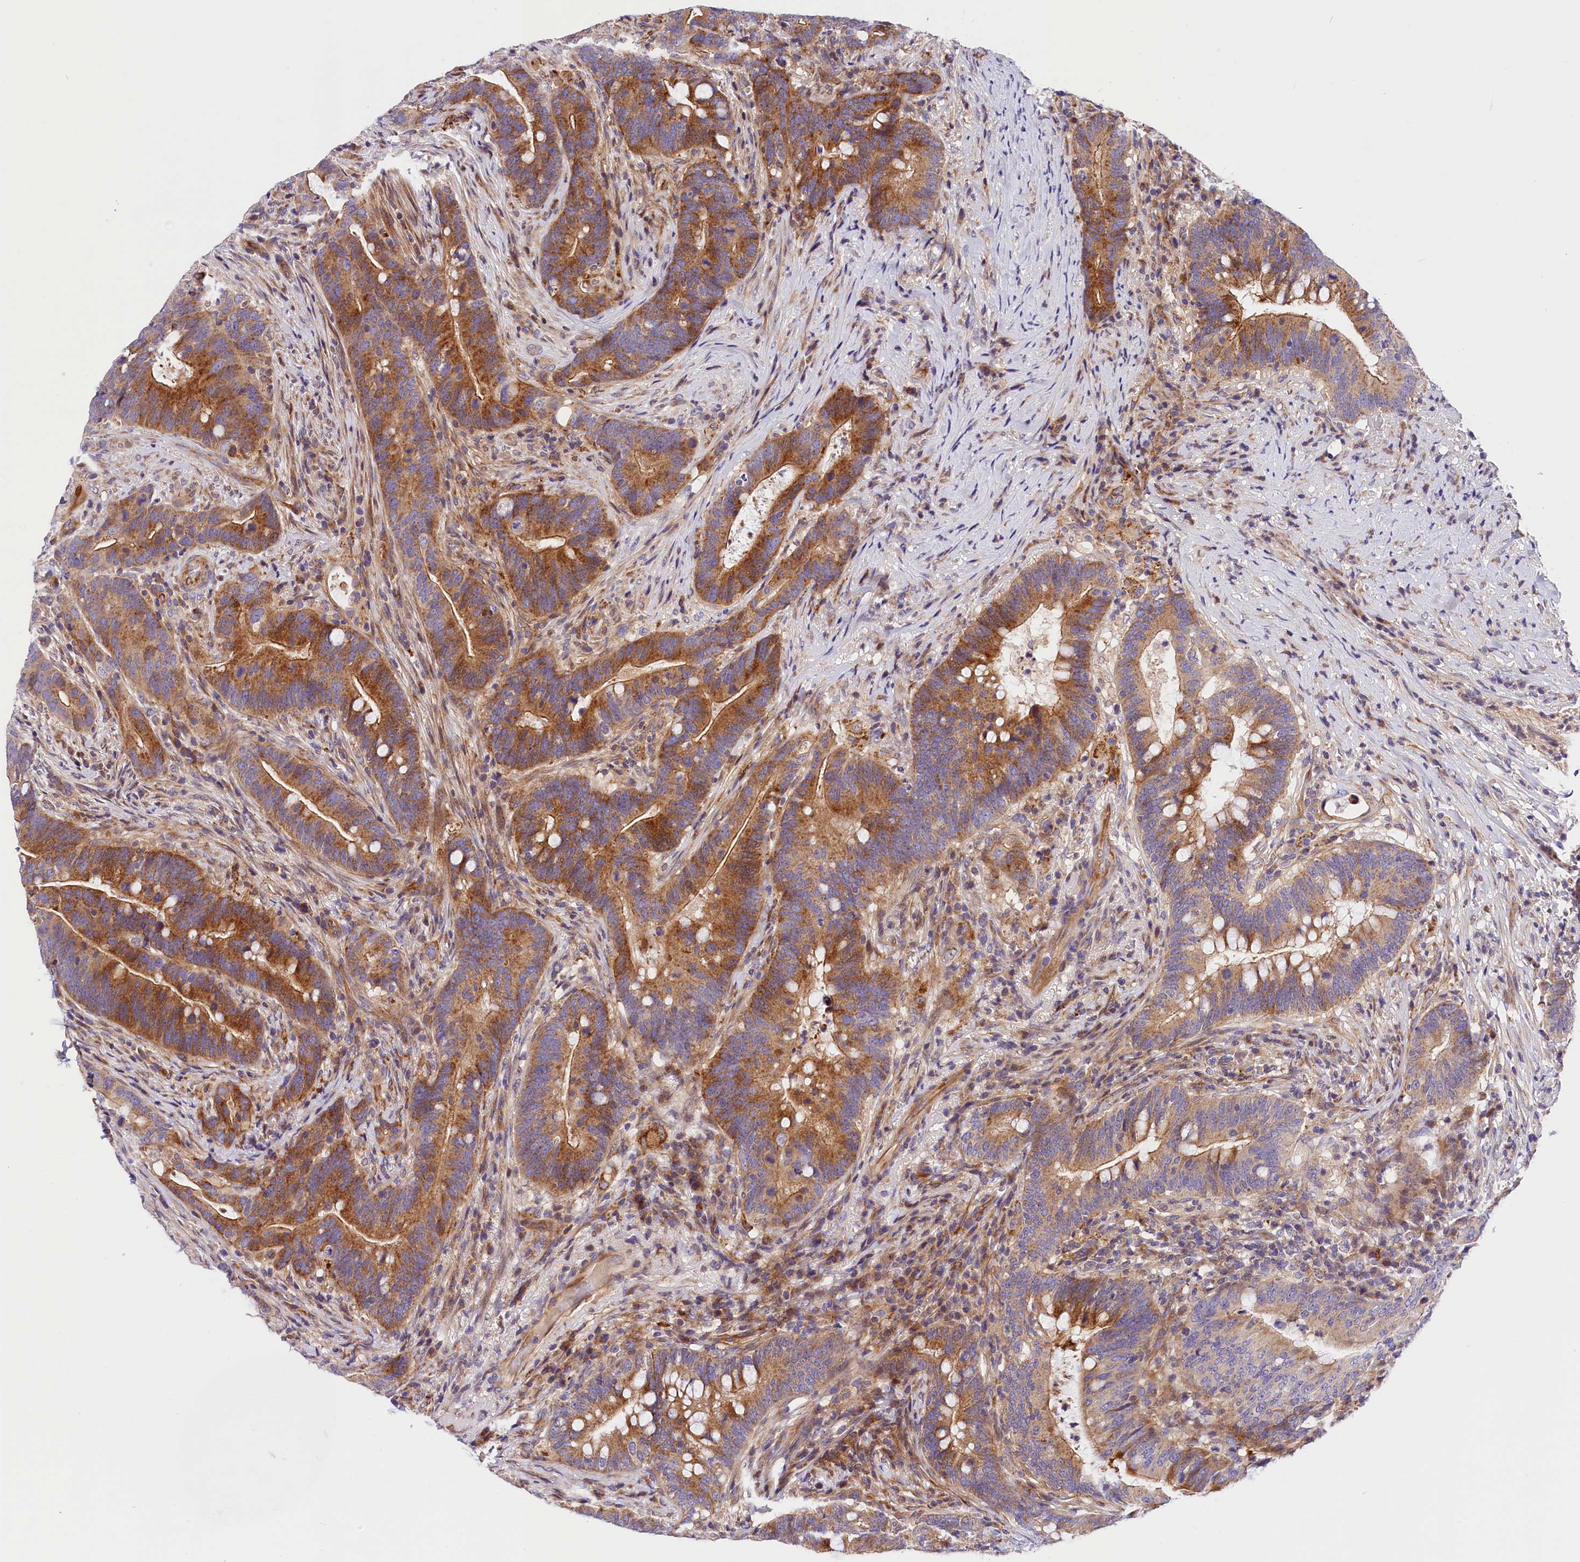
{"staining": {"intensity": "strong", "quantity": "25%-75%", "location": "cytoplasmic/membranous"}, "tissue": "colorectal cancer", "cell_type": "Tumor cells", "image_type": "cancer", "snomed": [{"axis": "morphology", "description": "Adenocarcinoma, NOS"}, {"axis": "topography", "description": "Colon"}], "caption": "Human colorectal cancer stained with a protein marker shows strong staining in tumor cells.", "gene": "ARMC6", "patient": {"sex": "female", "age": 66}}